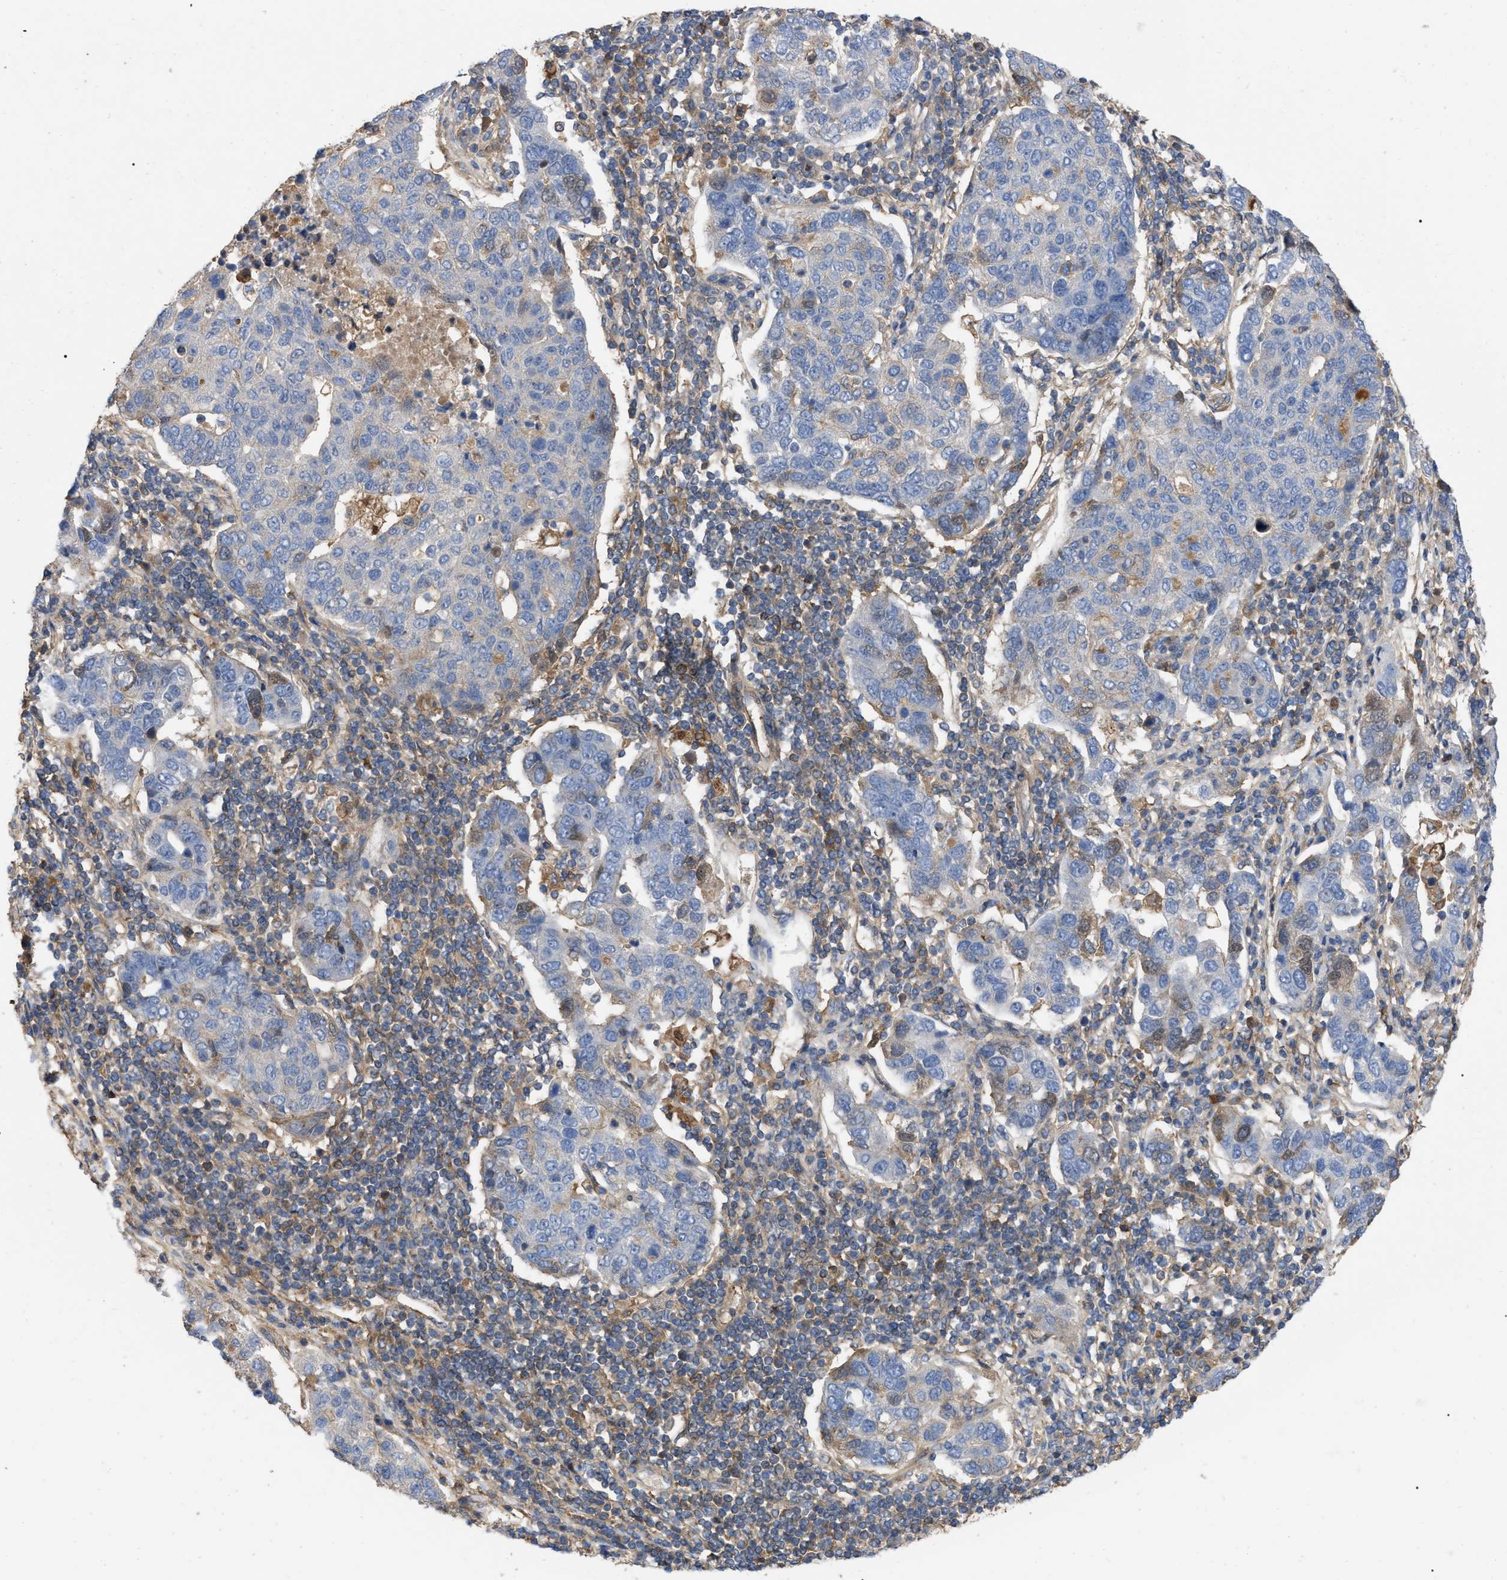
{"staining": {"intensity": "weak", "quantity": "<25%", "location": "cytoplasmic/membranous"}, "tissue": "pancreatic cancer", "cell_type": "Tumor cells", "image_type": "cancer", "snomed": [{"axis": "morphology", "description": "Adenocarcinoma, NOS"}, {"axis": "topography", "description": "Pancreas"}], "caption": "Tumor cells are negative for brown protein staining in pancreatic adenocarcinoma.", "gene": "RABEP1", "patient": {"sex": "female", "age": 61}}